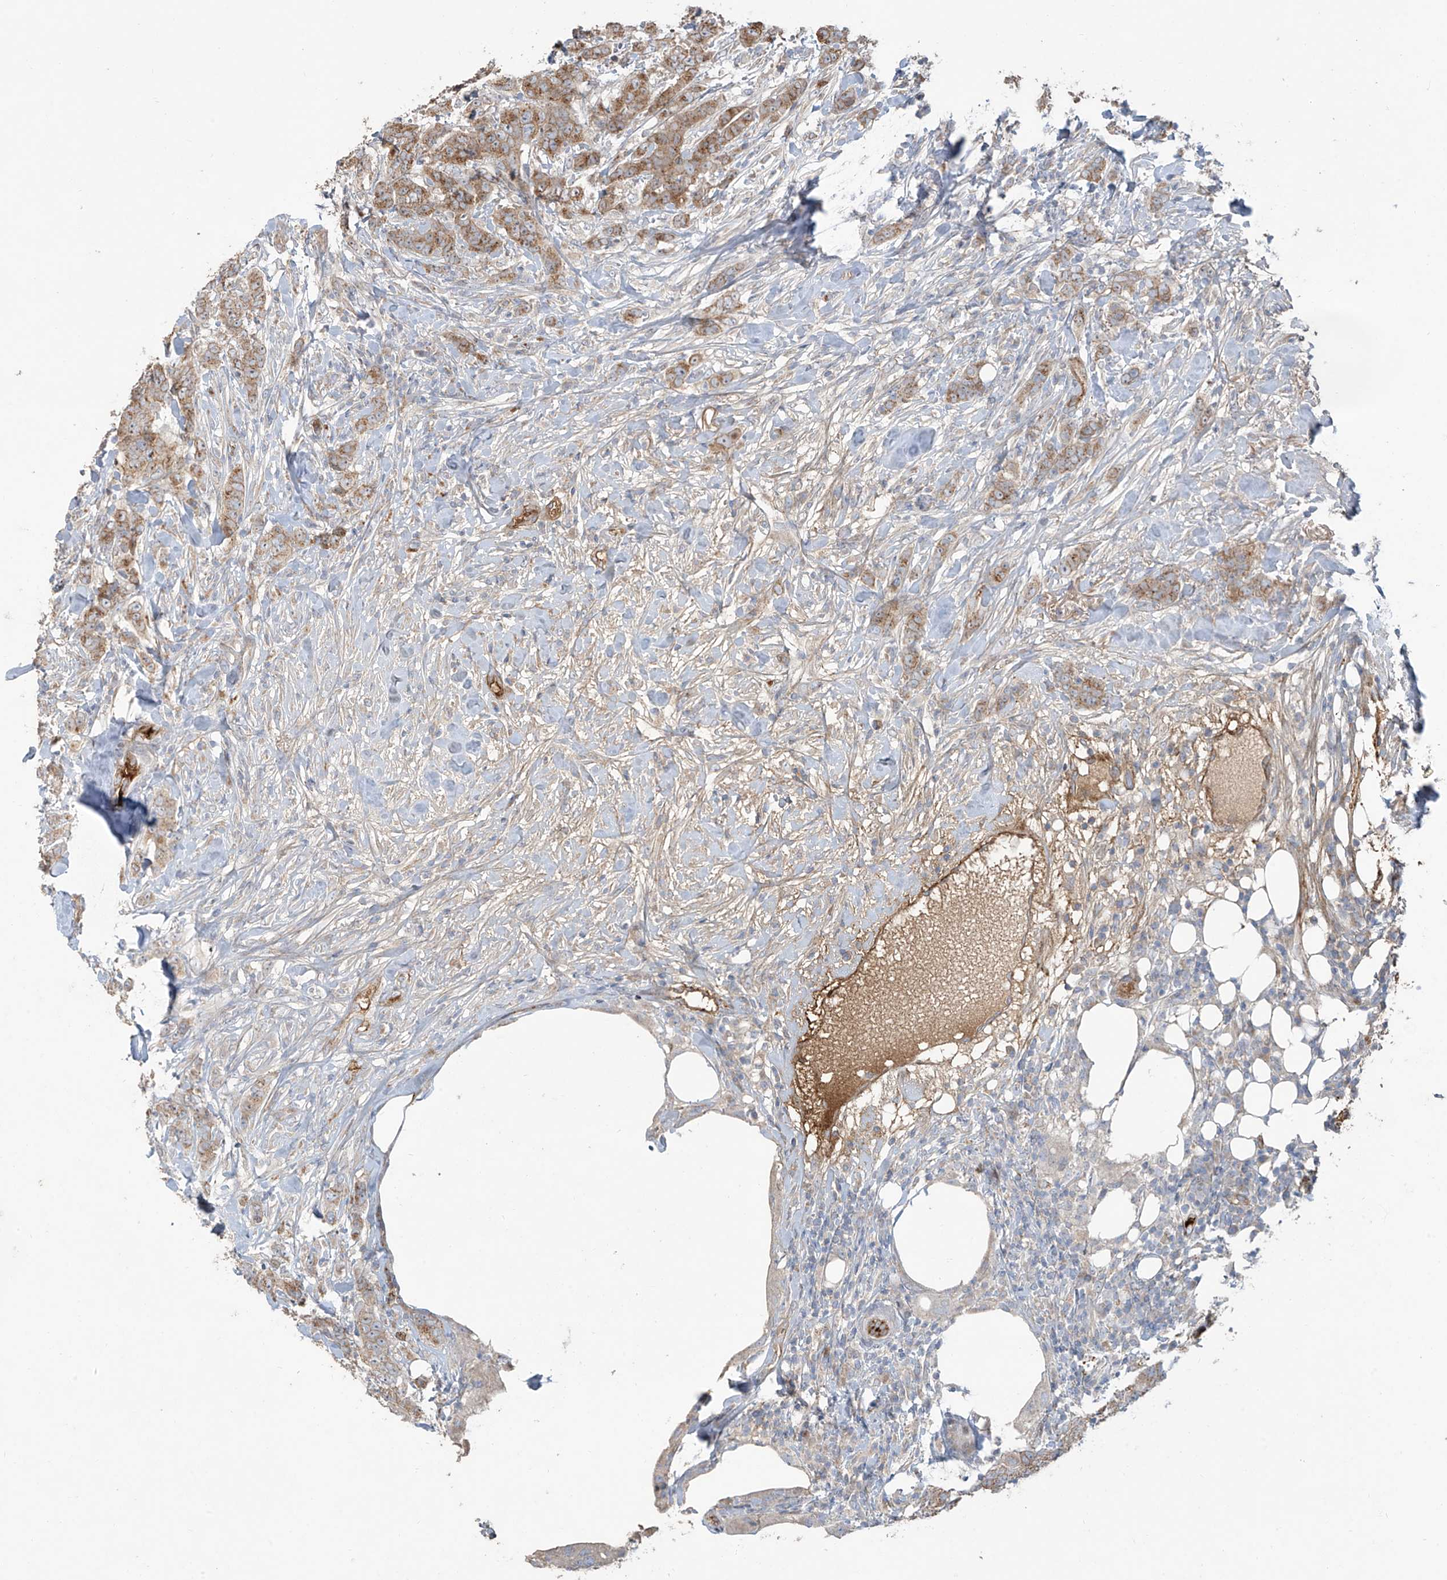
{"staining": {"intensity": "moderate", "quantity": ">75%", "location": "cytoplasmic/membranous"}, "tissue": "breast cancer", "cell_type": "Tumor cells", "image_type": "cancer", "snomed": [{"axis": "morphology", "description": "Duct carcinoma"}, {"axis": "topography", "description": "Breast"}], "caption": "Protein expression by immunohistochemistry (IHC) displays moderate cytoplasmic/membranous positivity in about >75% of tumor cells in breast infiltrating ductal carcinoma.", "gene": "ABTB1", "patient": {"sex": "female", "age": 40}}